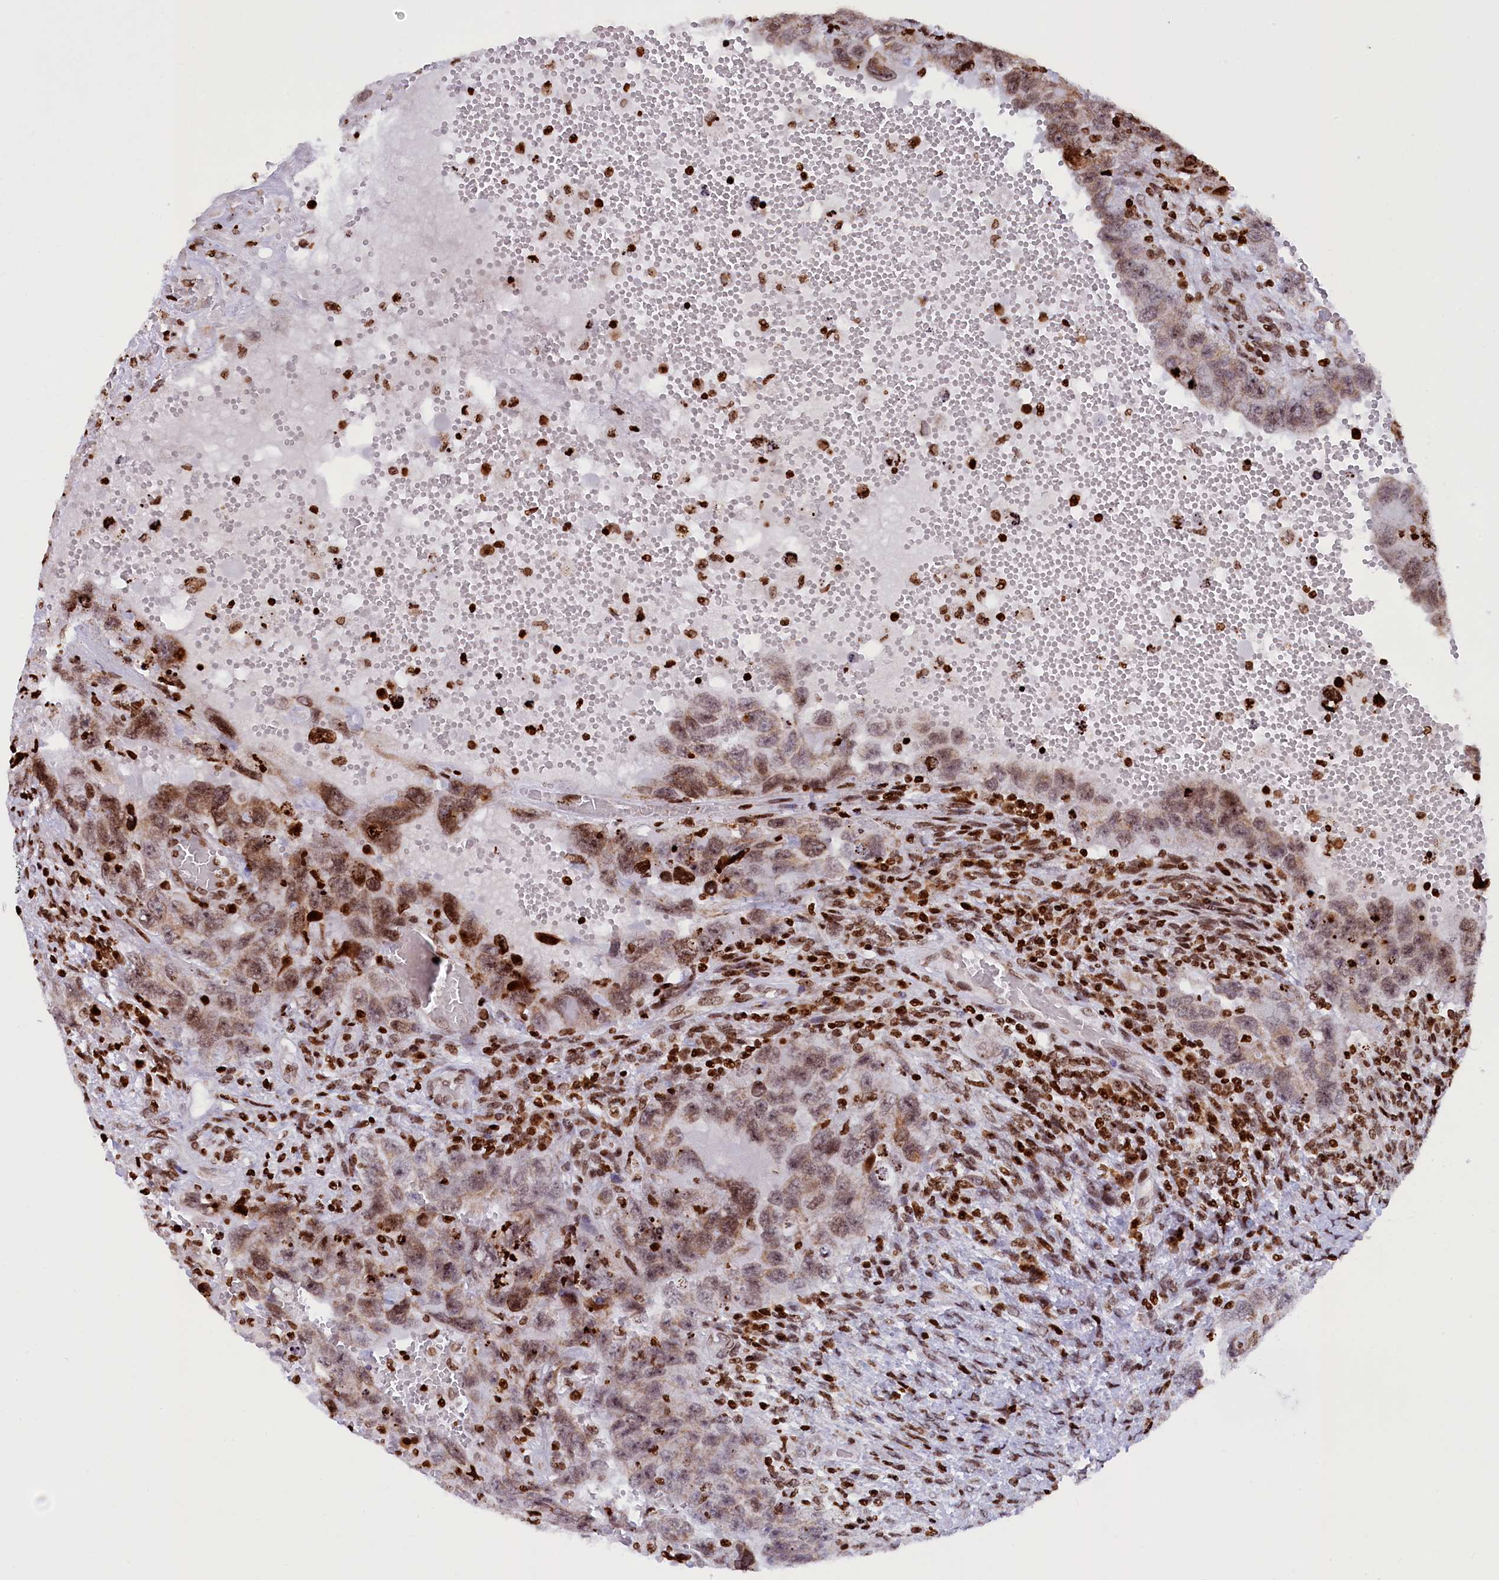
{"staining": {"intensity": "moderate", "quantity": "<25%", "location": "cytoplasmic/membranous,nuclear"}, "tissue": "testis cancer", "cell_type": "Tumor cells", "image_type": "cancer", "snomed": [{"axis": "morphology", "description": "Carcinoma, Embryonal, NOS"}, {"axis": "topography", "description": "Testis"}], "caption": "Tumor cells exhibit low levels of moderate cytoplasmic/membranous and nuclear positivity in about <25% of cells in testis embryonal carcinoma.", "gene": "TIMM29", "patient": {"sex": "male", "age": 26}}